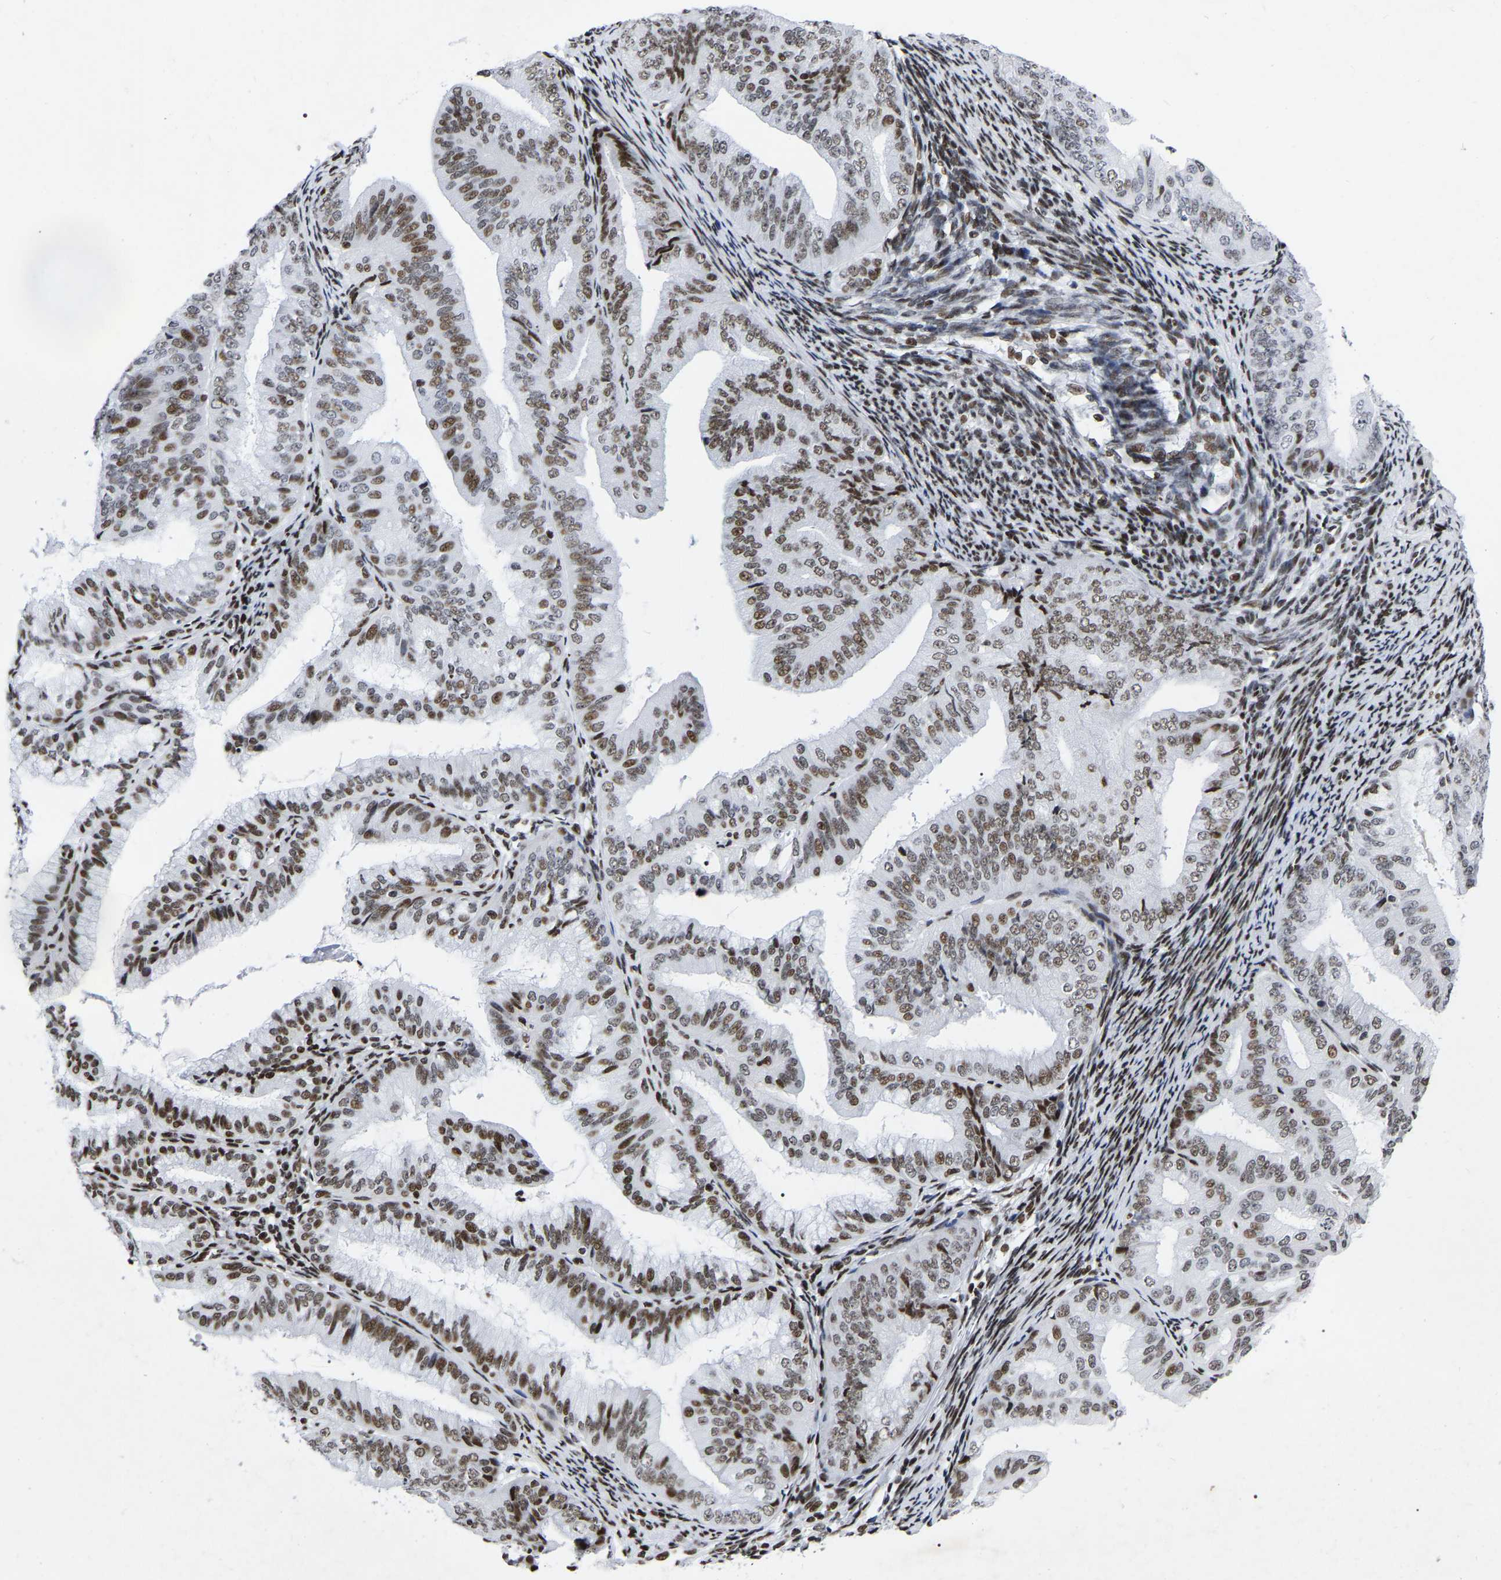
{"staining": {"intensity": "moderate", "quantity": ">75%", "location": "nuclear"}, "tissue": "endometrial cancer", "cell_type": "Tumor cells", "image_type": "cancer", "snomed": [{"axis": "morphology", "description": "Adenocarcinoma, NOS"}, {"axis": "topography", "description": "Endometrium"}], "caption": "Protein staining displays moderate nuclear positivity in about >75% of tumor cells in endometrial cancer.", "gene": "PRCC", "patient": {"sex": "female", "age": 63}}